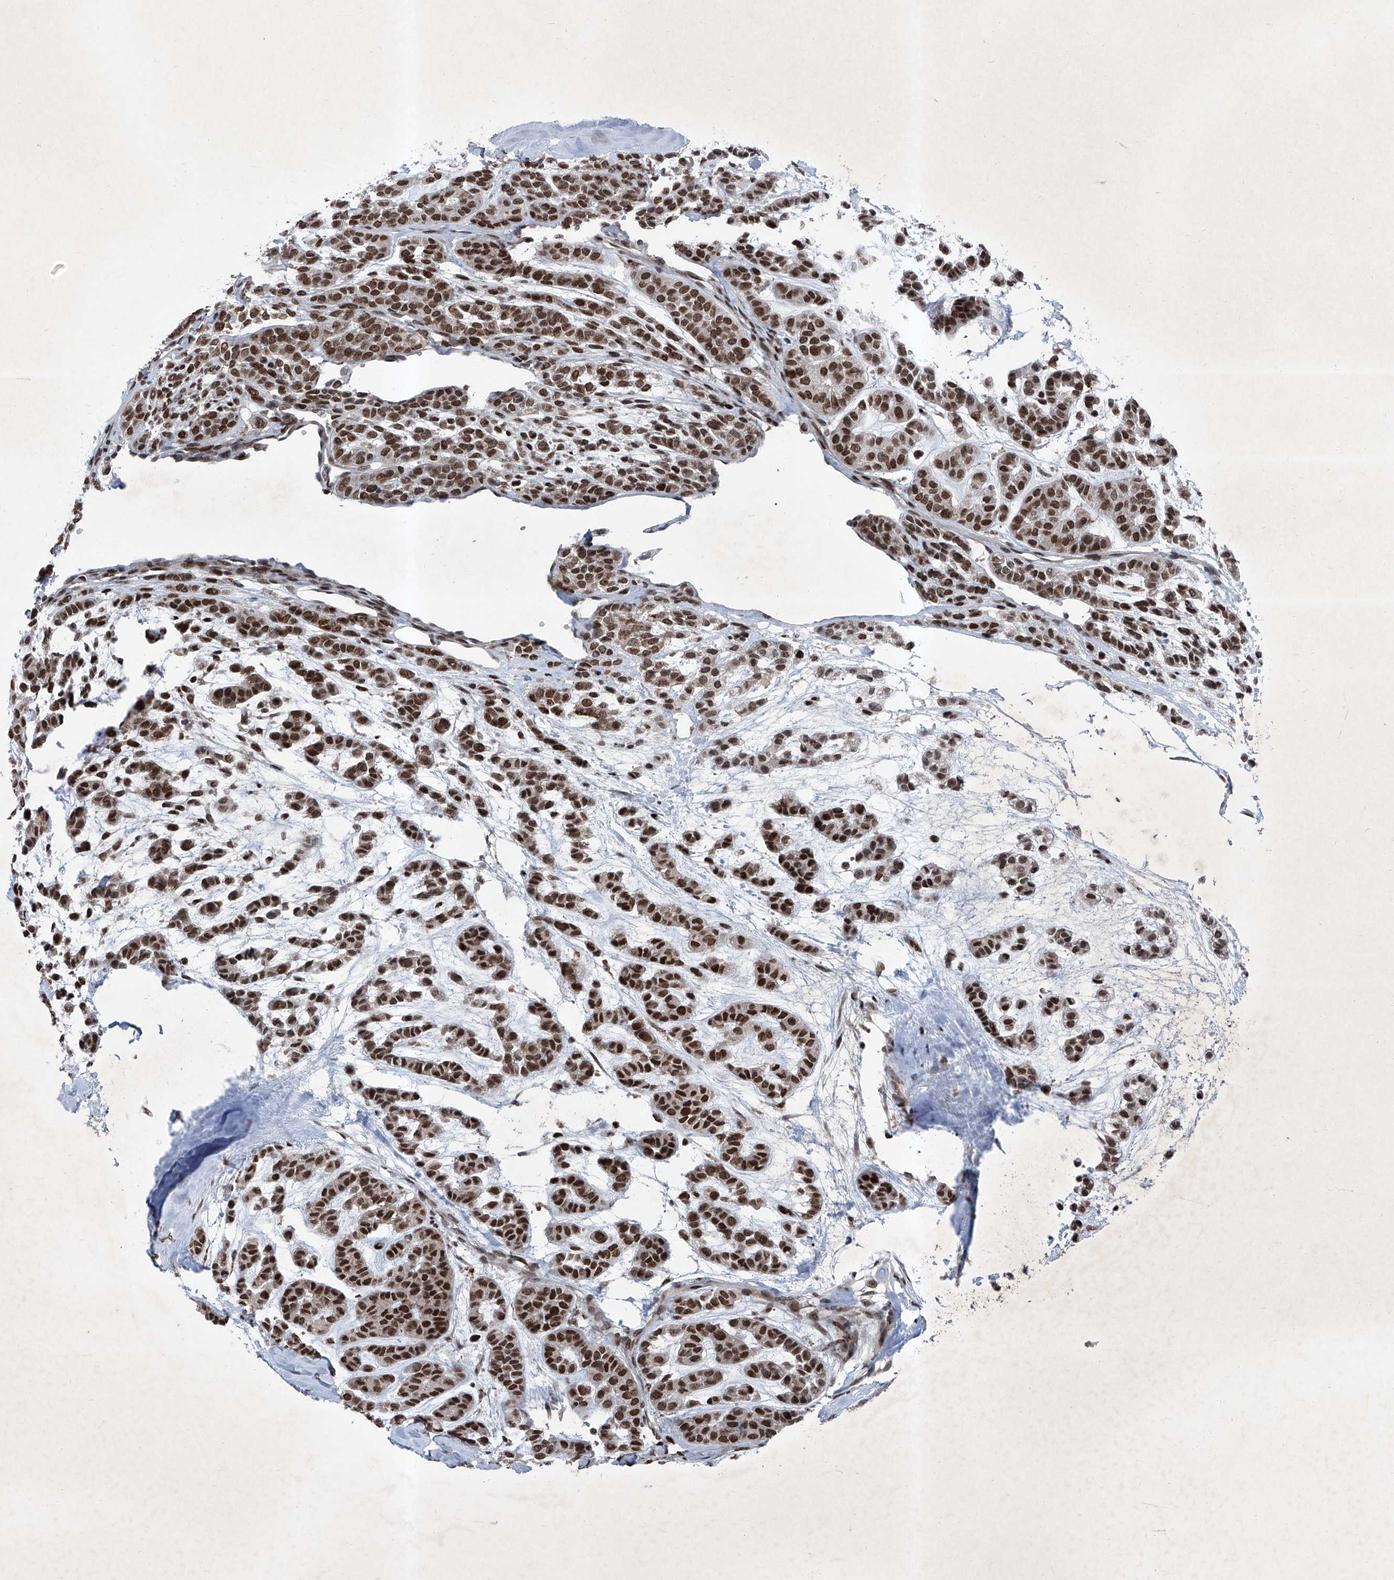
{"staining": {"intensity": "strong", "quantity": ">75%", "location": "nuclear"}, "tissue": "head and neck cancer", "cell_type": "Tumor cells", "image_type": "cancer", "snomed": [{"axis": "morphology", "description": "Adenocarcinoma, NOS"}, {"axis": "morphology", "description": "Adenoma, NOS"}, {"axis": "topography", "description": "Head-Neck"}], "caption": "Protein expression analysis of head and neck cancer exhibits strong nuclear positivity in approximately >75% of tumor cells.", "gene": "BMI1", "patient": {"sex": "female", "age": 55}}